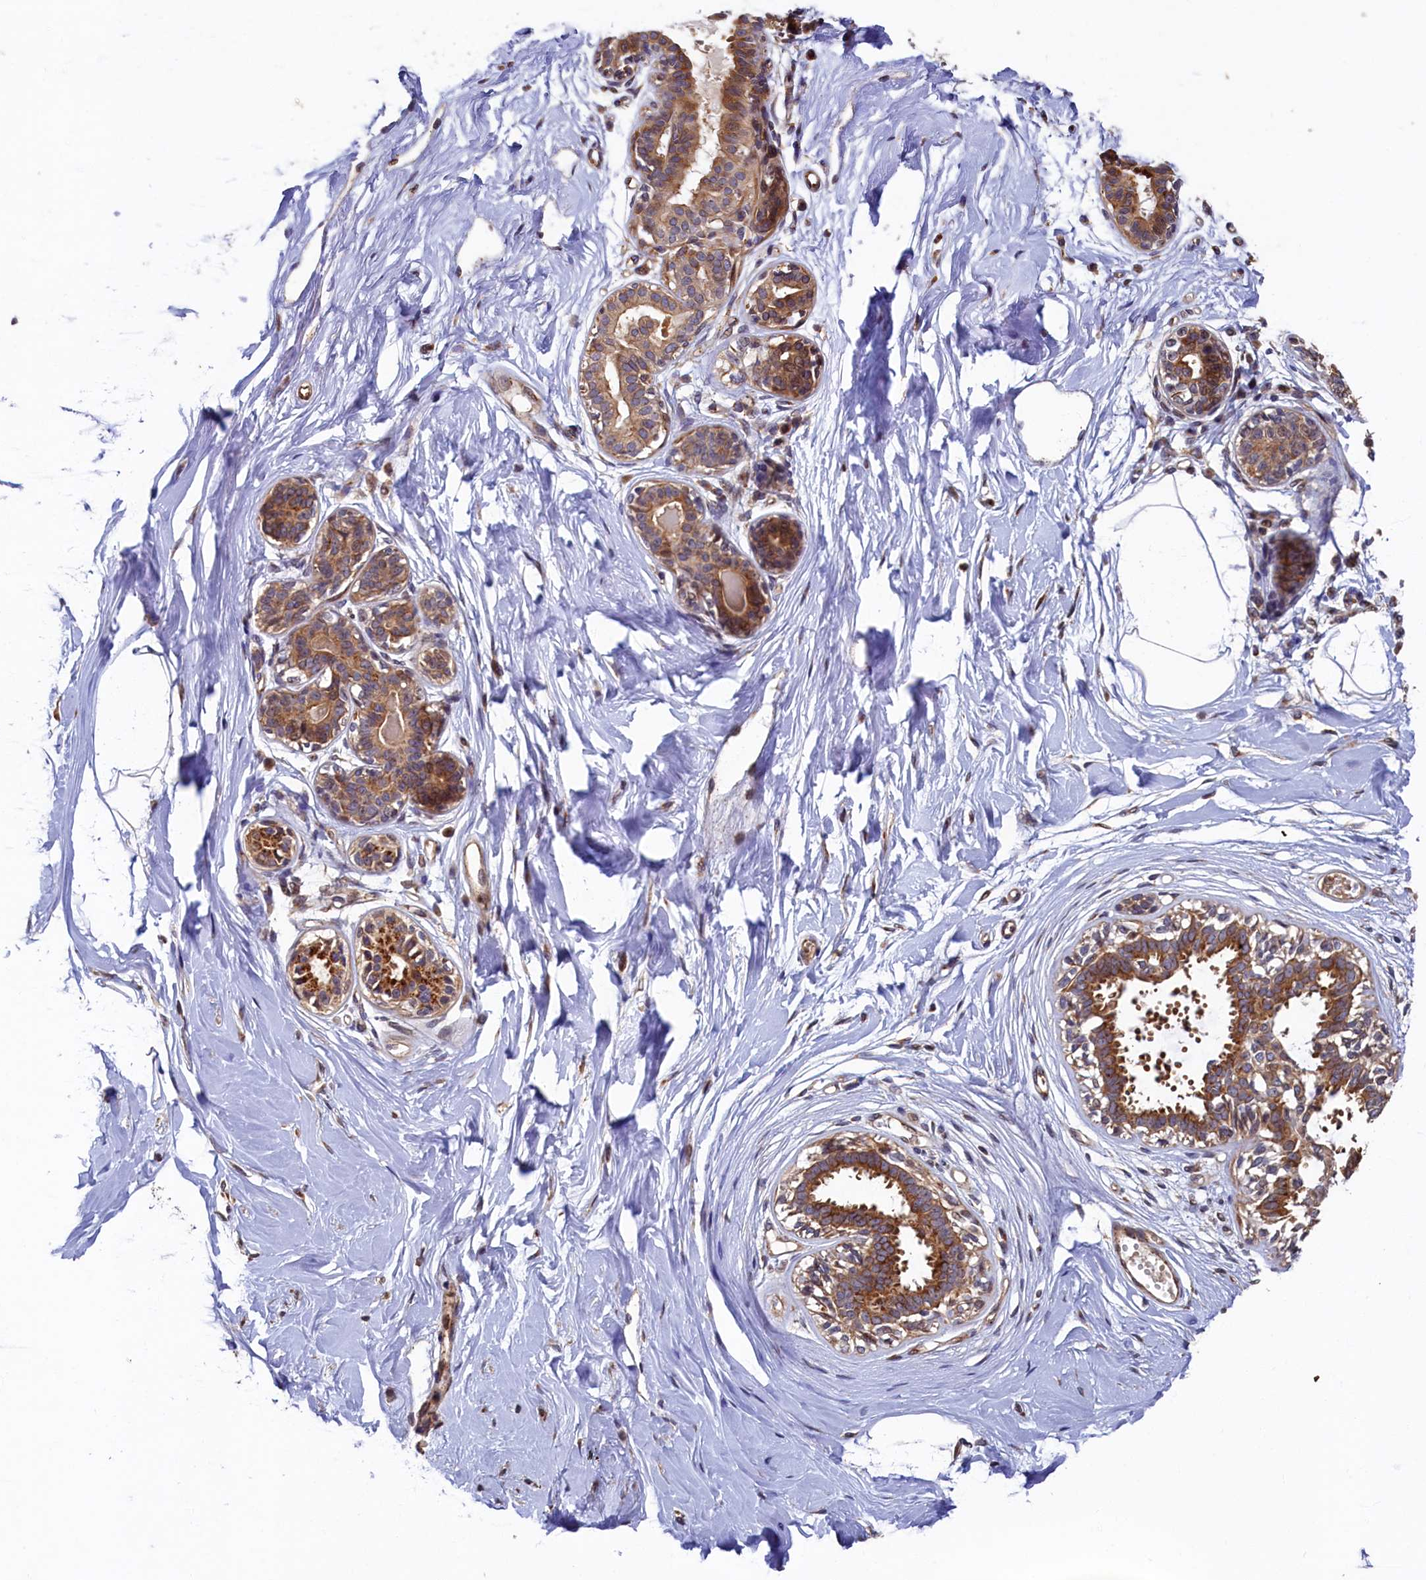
{"staining": {"intensity": "moderate", "quantity": ">75%", "location": "cytoplasmic/membranous"}, "tissue": "breast", "cell_type": "Adipocytes", "image_type": "normal", "snomed": [{"axis": "morphology", "description": "Normal tissue, NOS"}, {"axis": "topography", "description": "Breast"}], "caption": "Human breast stained with a brown dye displays moderate cytoplasmic/membranous positive expression in about >75% of adipocytes.", "gene": "TMEM181", "patient": {"sex": "female", "age": 45}}